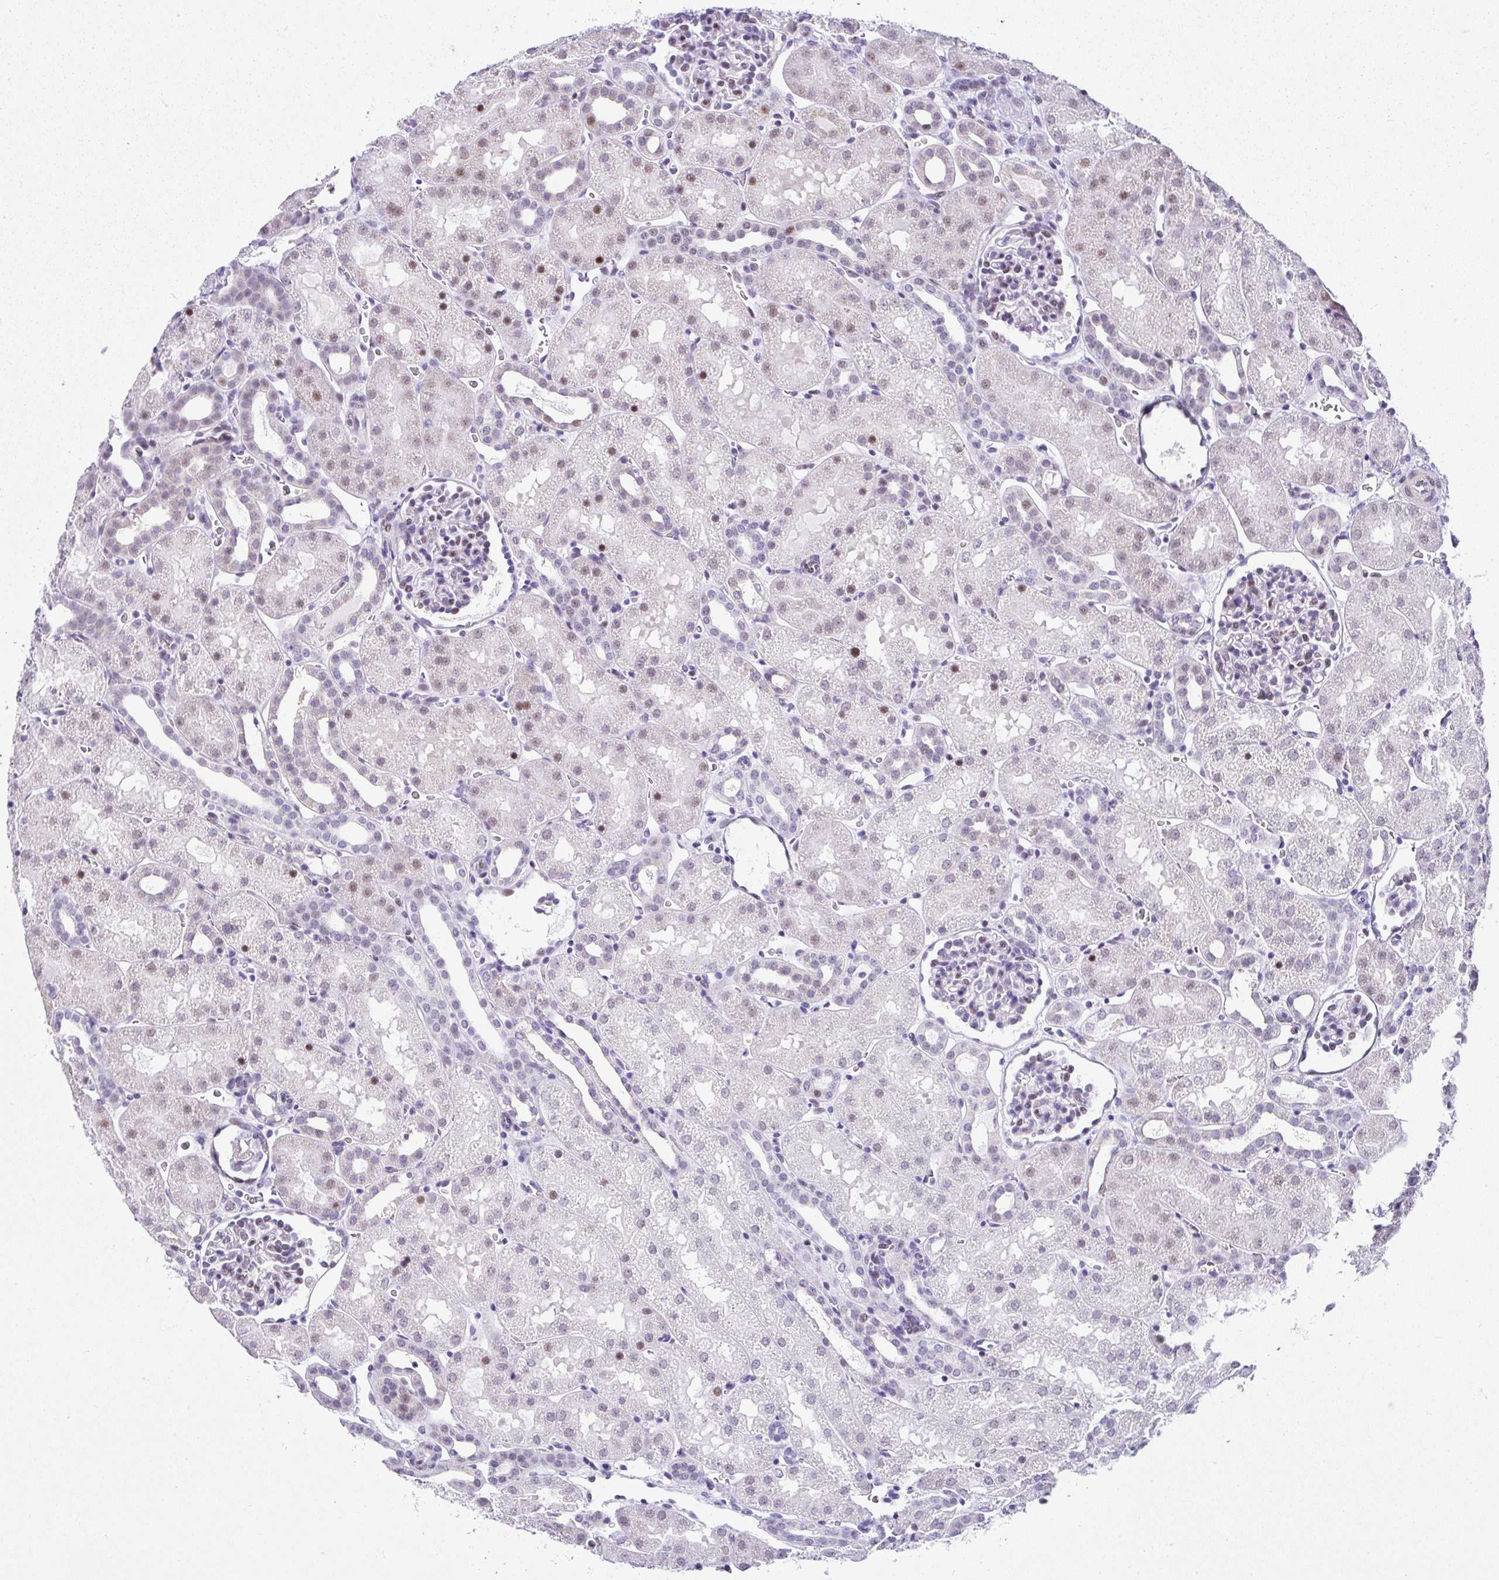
{"staining": {"intensity": "moderate", "quantity": "<25%", "location": "nuclear"}, "tissue": "kidney", "cell_type": "Cells in glomeruli", "image_type": "normal", "snomed": [{"axis": "morphology", "description": "Normal tissue, NOS"}, {"axis": "topography", "description": "Kidney"}], "caption": "Kidney stained with IHC demonstrates moderate nuclear staining in about <25% of cells in glomeruli. Nuclei are stained in blue.", "gene": "NR1D2", "patient": {"sex": "male", "age": 2}}